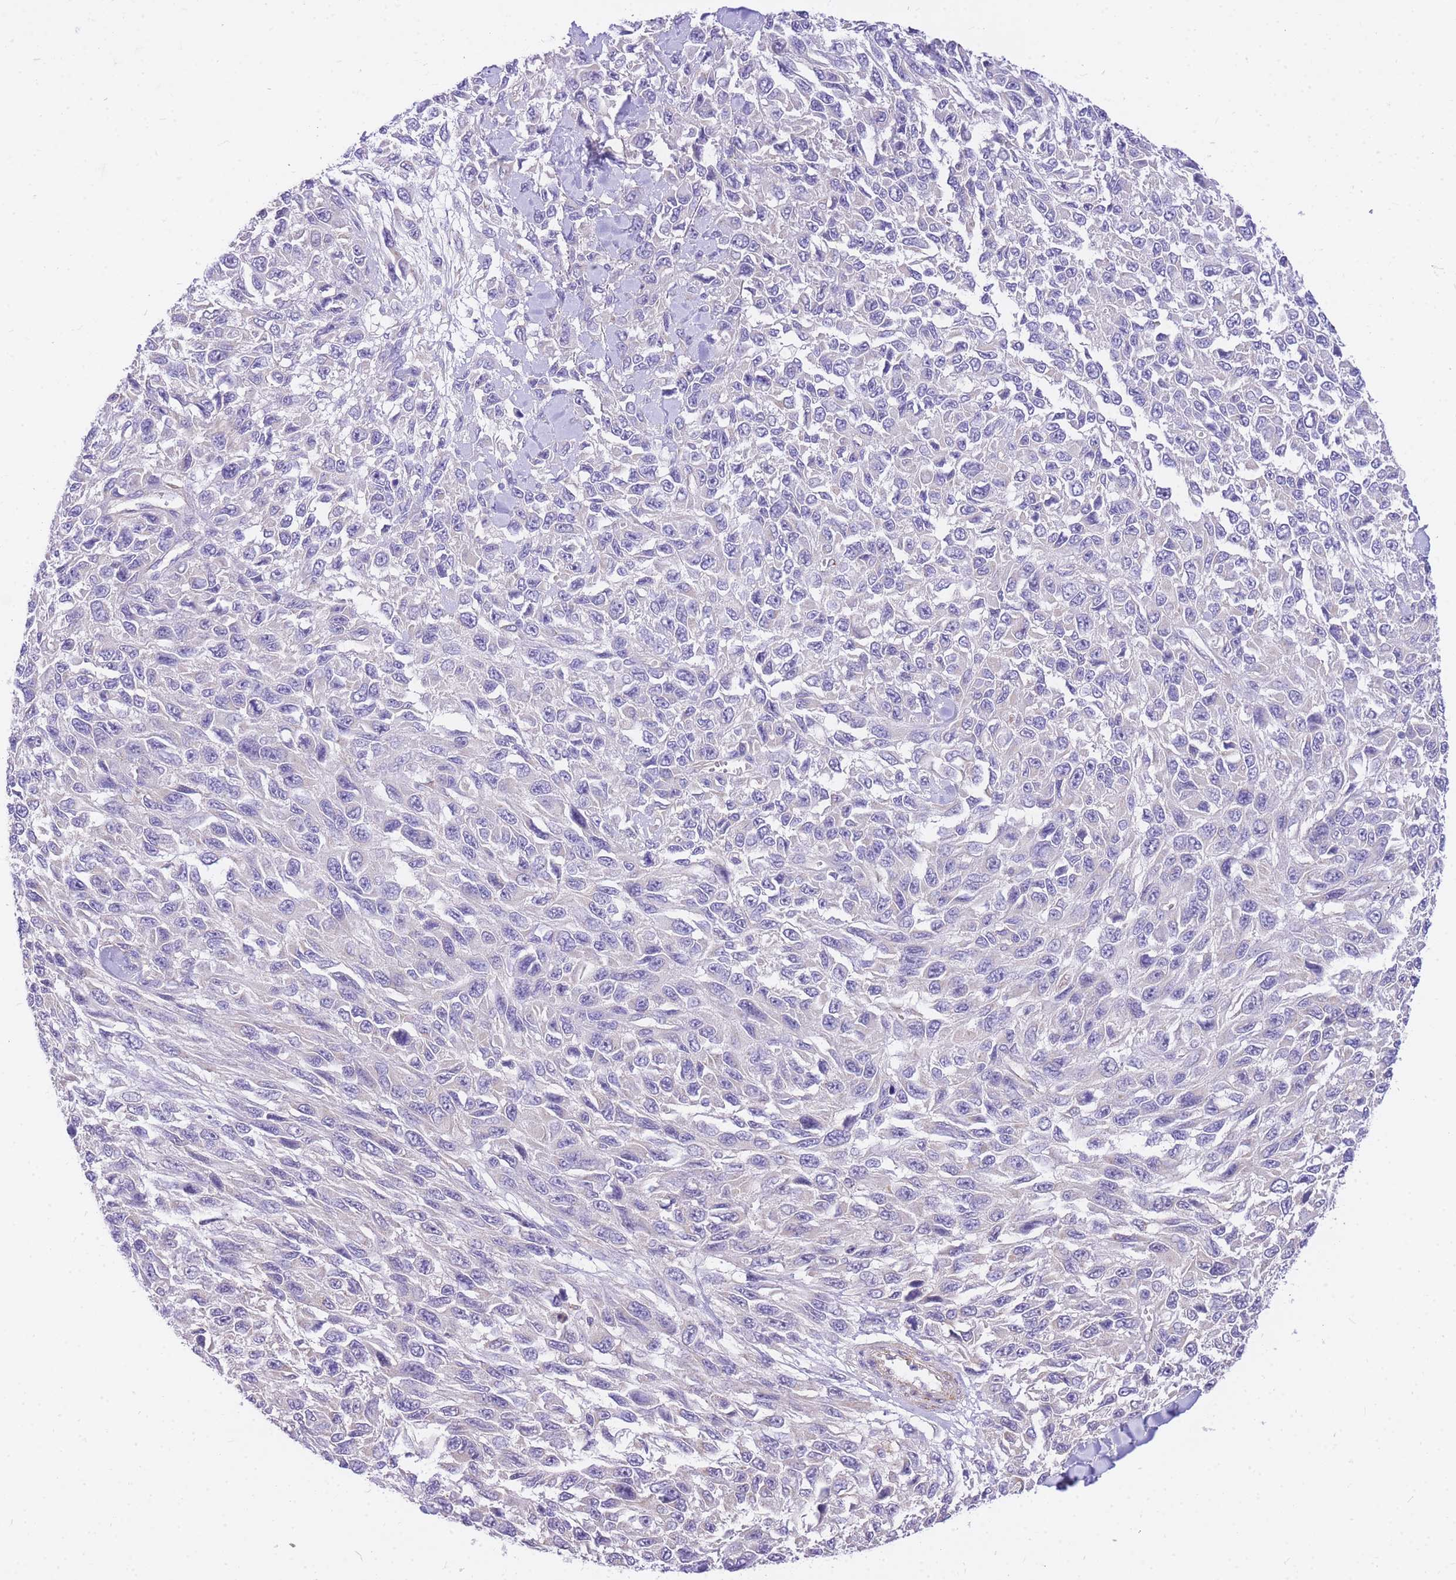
{"staining": {"intensity": "negative", "quantity": "none", "location": "none"}, "tissue": "melanoma", "cell_type": "Tumor cells", "image_type": "cancer", "snomed": [{"axis": "morphology", "description": "Malignant melanoma, NOS"}, {"axis": "topography", "description": "Skin"}], "caption": "Tumor cells show no significant protein staining in malignant melanoma.", "gene": "S100PBP", "patient": {"sex": "female", "age": 96}}